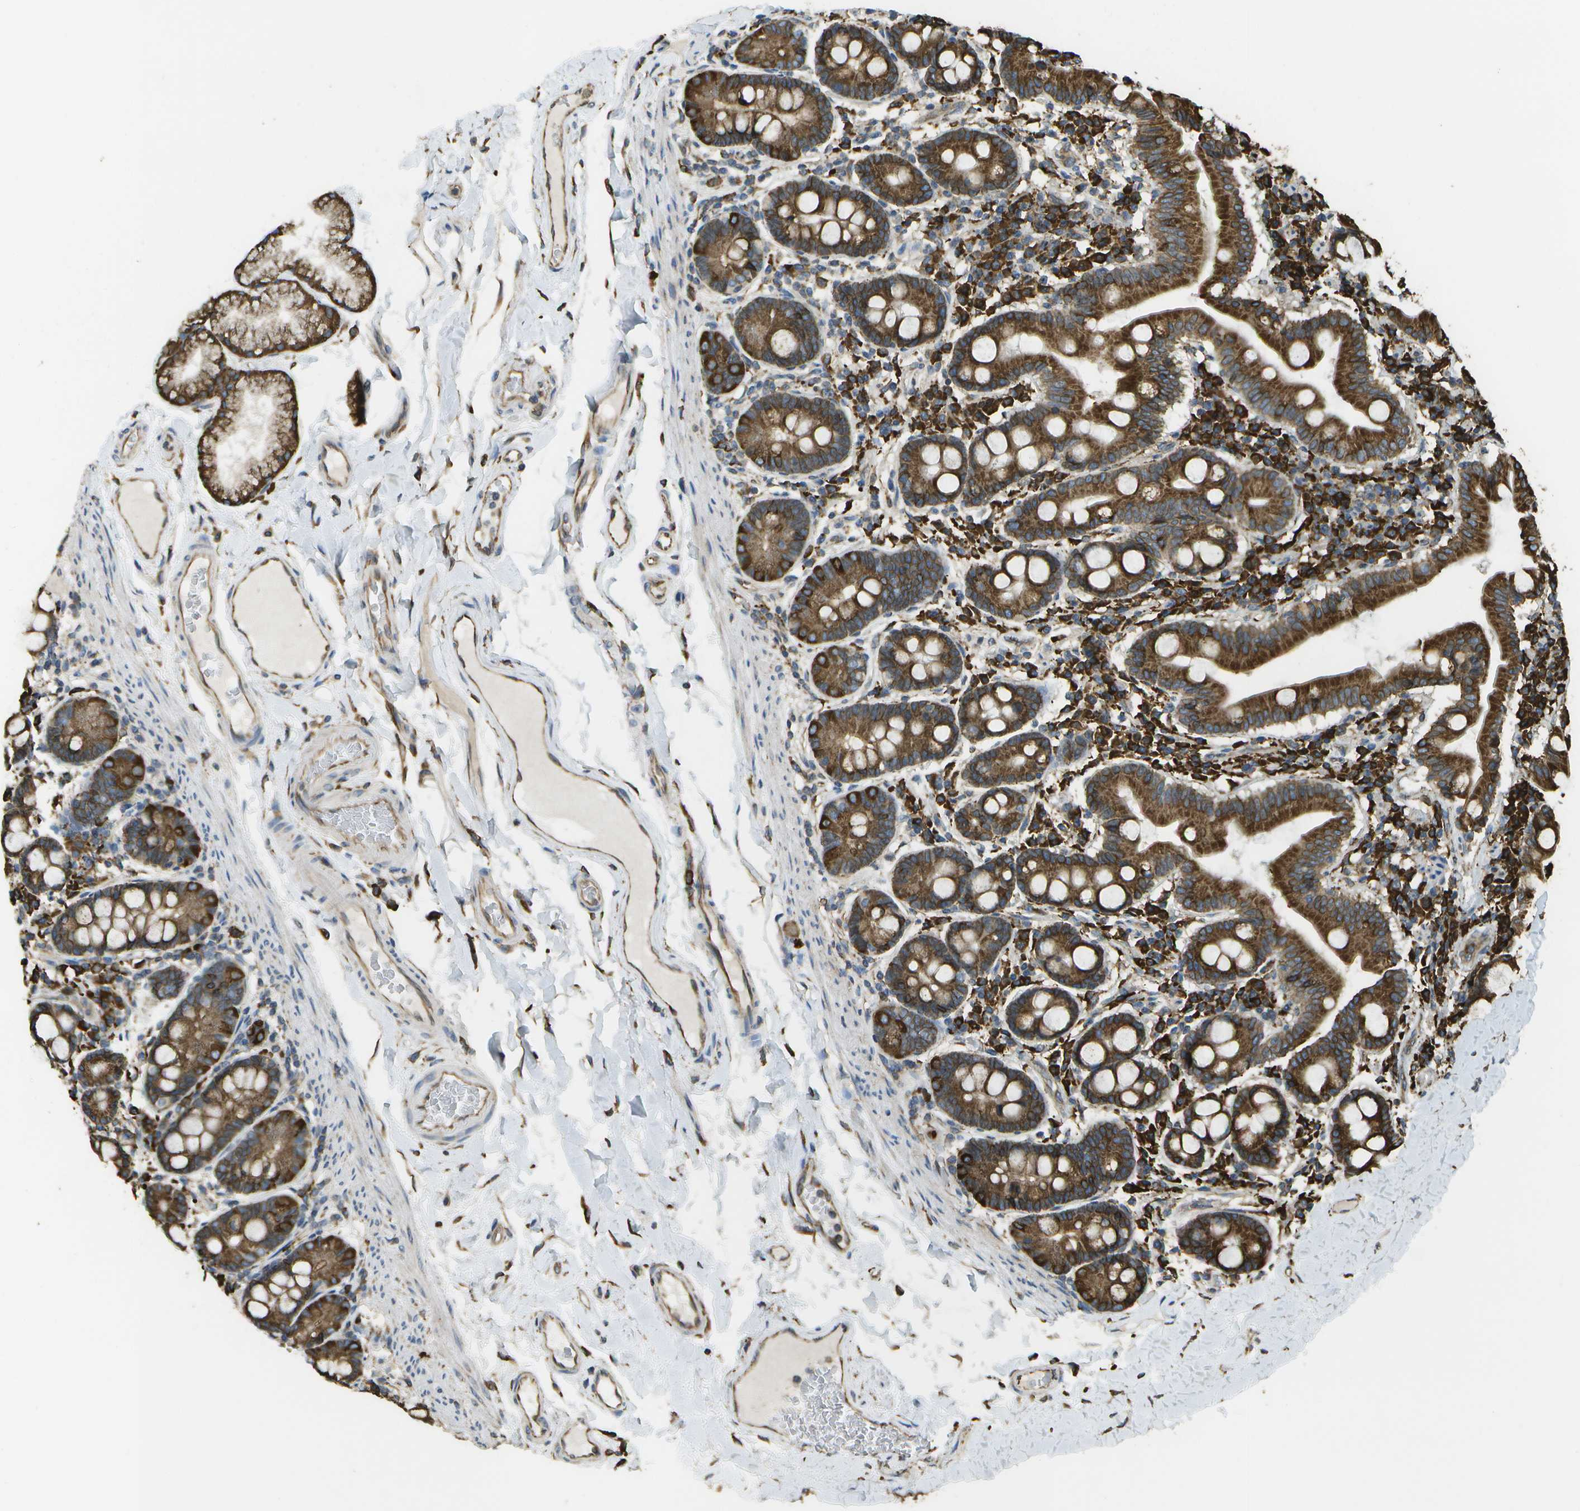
{"staining": {"intensity": "strong", "quantity": ">75%", "location": "cytoplasmic/membranous"}, "tissue": "duodenum", "cell_type": "Glandular cells", "image_type": "normal", "snomed": [{"axis": "morphology", "description": "Normal tissue, NOS"}, {"axis": "topography", "description": "Duodenum"}], "caption": "An image of duodenum stained for a protein exhibits strong cytoplasmic/membranous brown staining in glandular cells.", "gene": "PDIA4", "patient": {"sex": "male", "age": 50}}